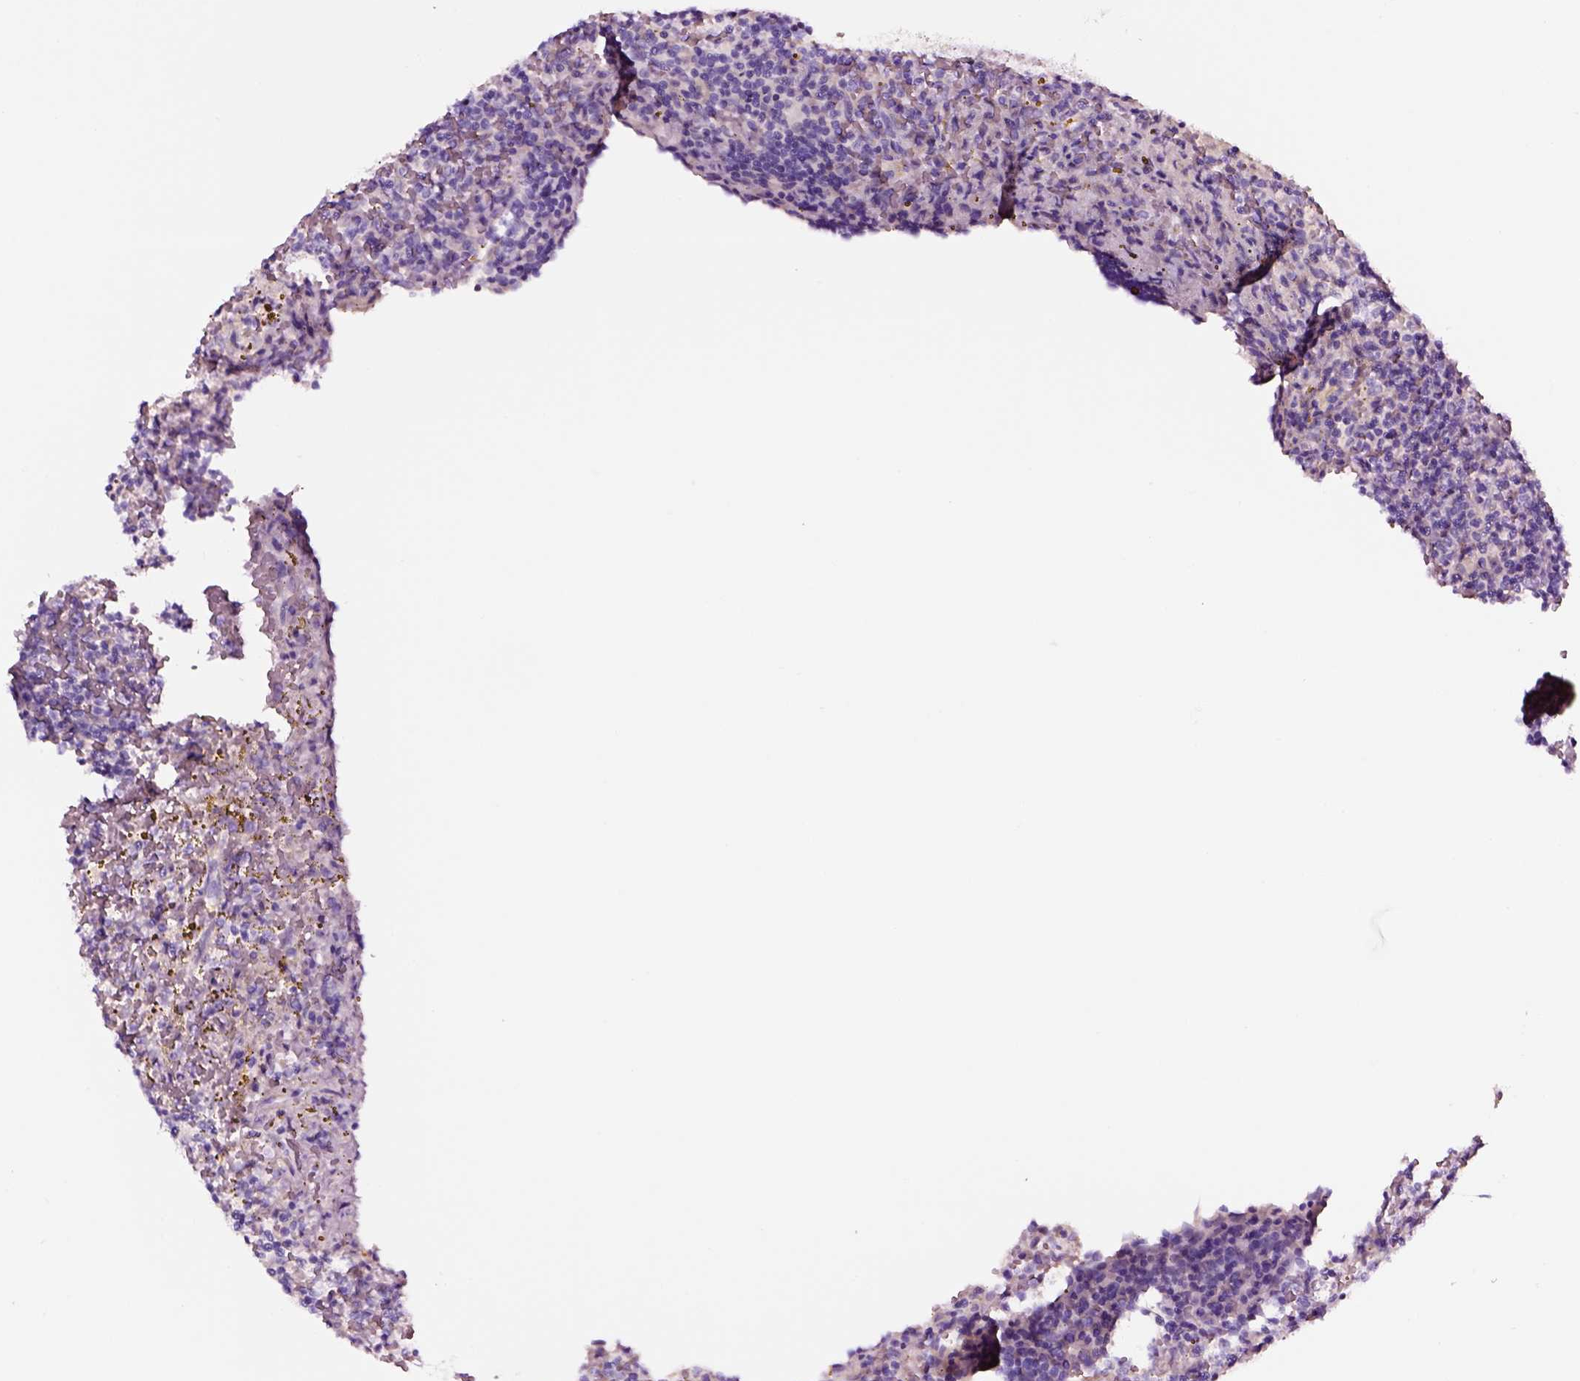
{"staining": {"intensity": "negative", "quantity": "none", "location": "none"}, "tissue": "lymphoma", "cell_type": "Tumor cells", "image_type": "cancer", "snomed": [{"axis": "morphology", "description": "Malignant lymphoma, non-Hodgkin's type, Low grade"}, {"axis": "topography", "description": "Spleen"}], "caption": "Histopathology image shows no protein expression in tumor cells of lymphoma tissue.", "gene": "SOX10", "patient": {"sex": "female", "age": 70}}